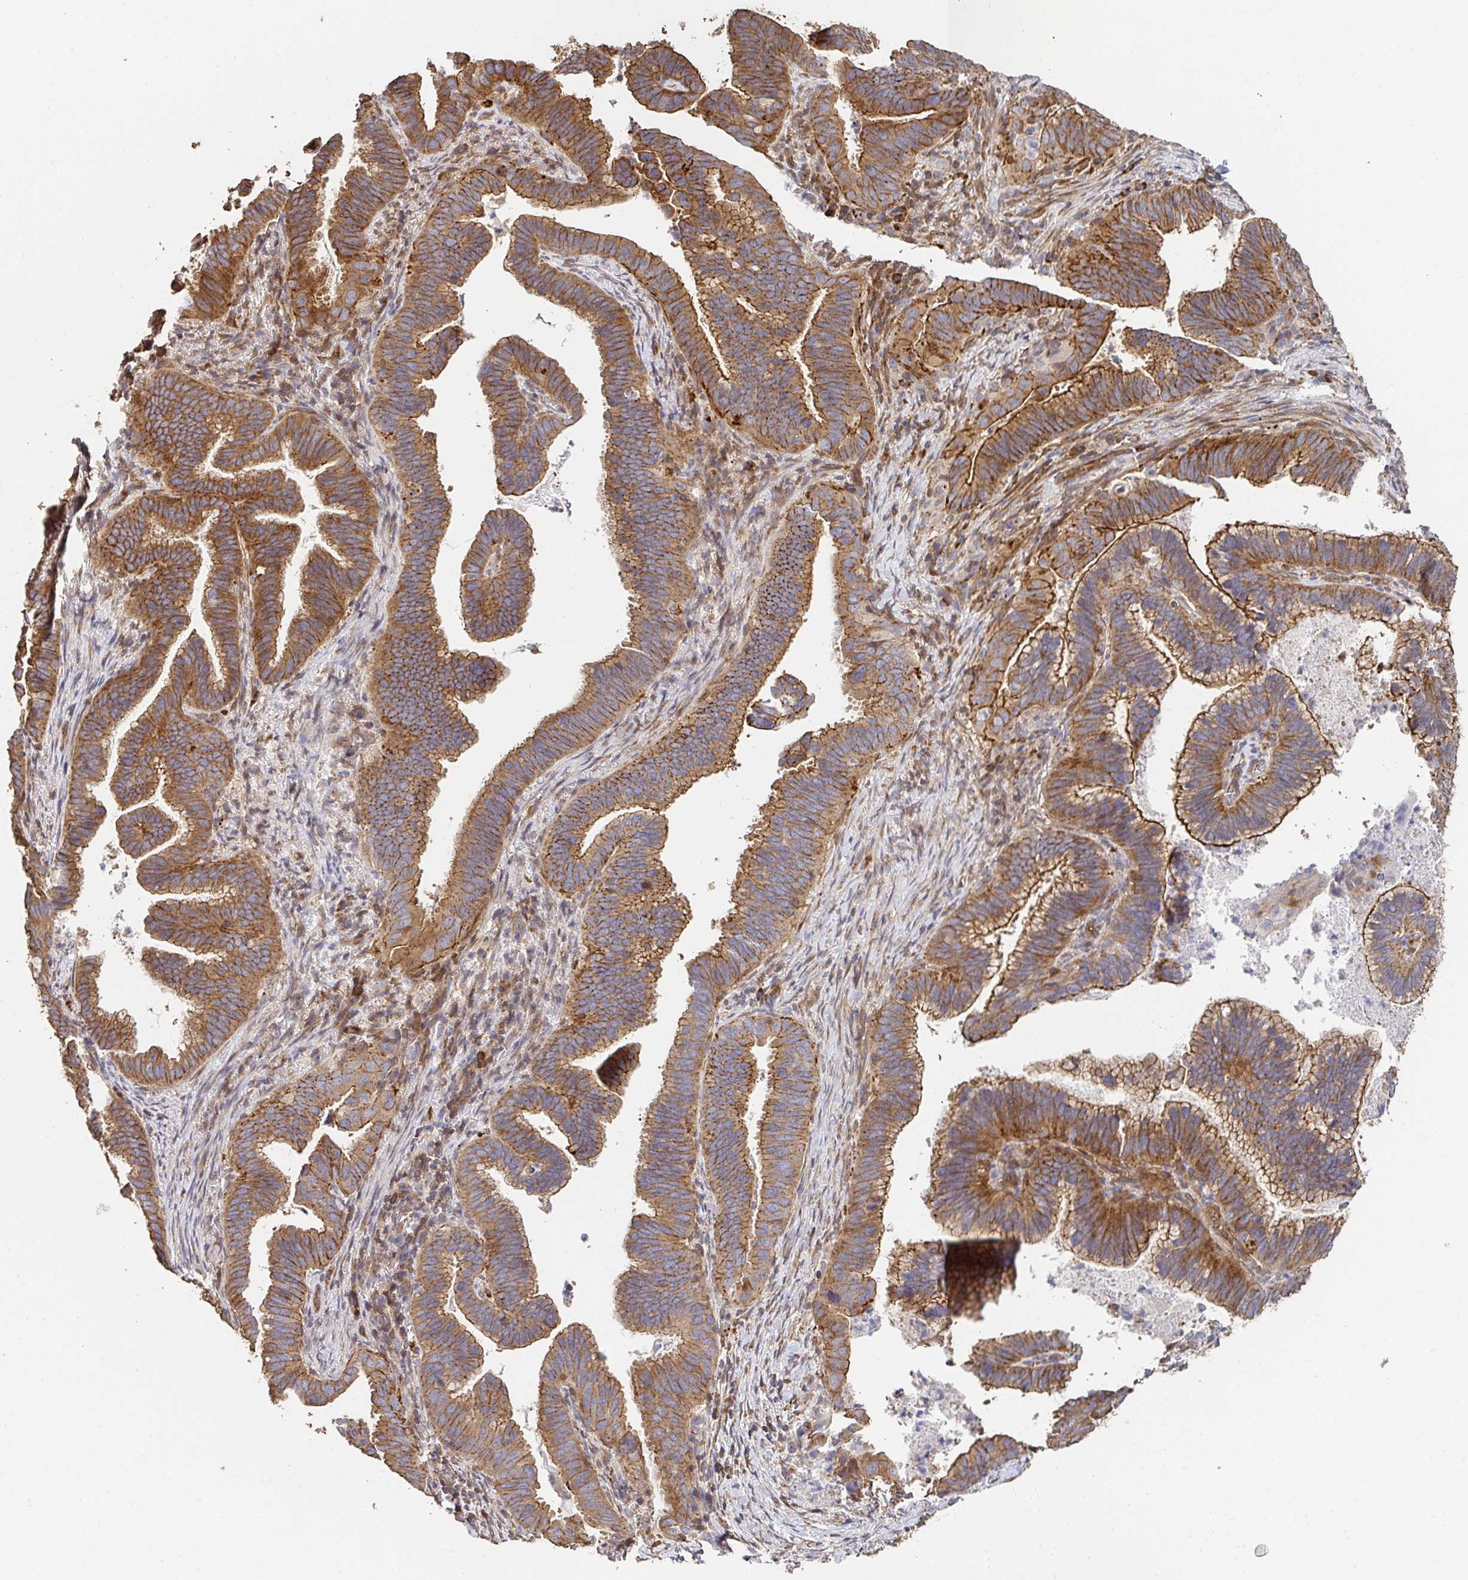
{"staining": {"intensity": "moderate", "quantity": ">75%", "location": "cytoplasmic/membranous"}, "tissue": "cervical cancer", "cell_type": "Tumor cells", "image_type": "cancer", "snomed": [{"axis": "morphology", "description": "Adenocarcinoma, NOS"}, {"axis": "topography", "description": "Cervix"}], "caption": "Tumor cells display medium levels of moderate cytoplasmic/membranous staining in approximately >75% of cells in human cervical adenocarcinoma. The staining was performed using DAB (3,3'-diaminobenzidine) to visualize the protein expression in brown, while the nuclei were stained in blue with hematoxylin (Magnification: 20x).", "gene": "APBB1", "patient": {"sex": "female", "age": 61}}